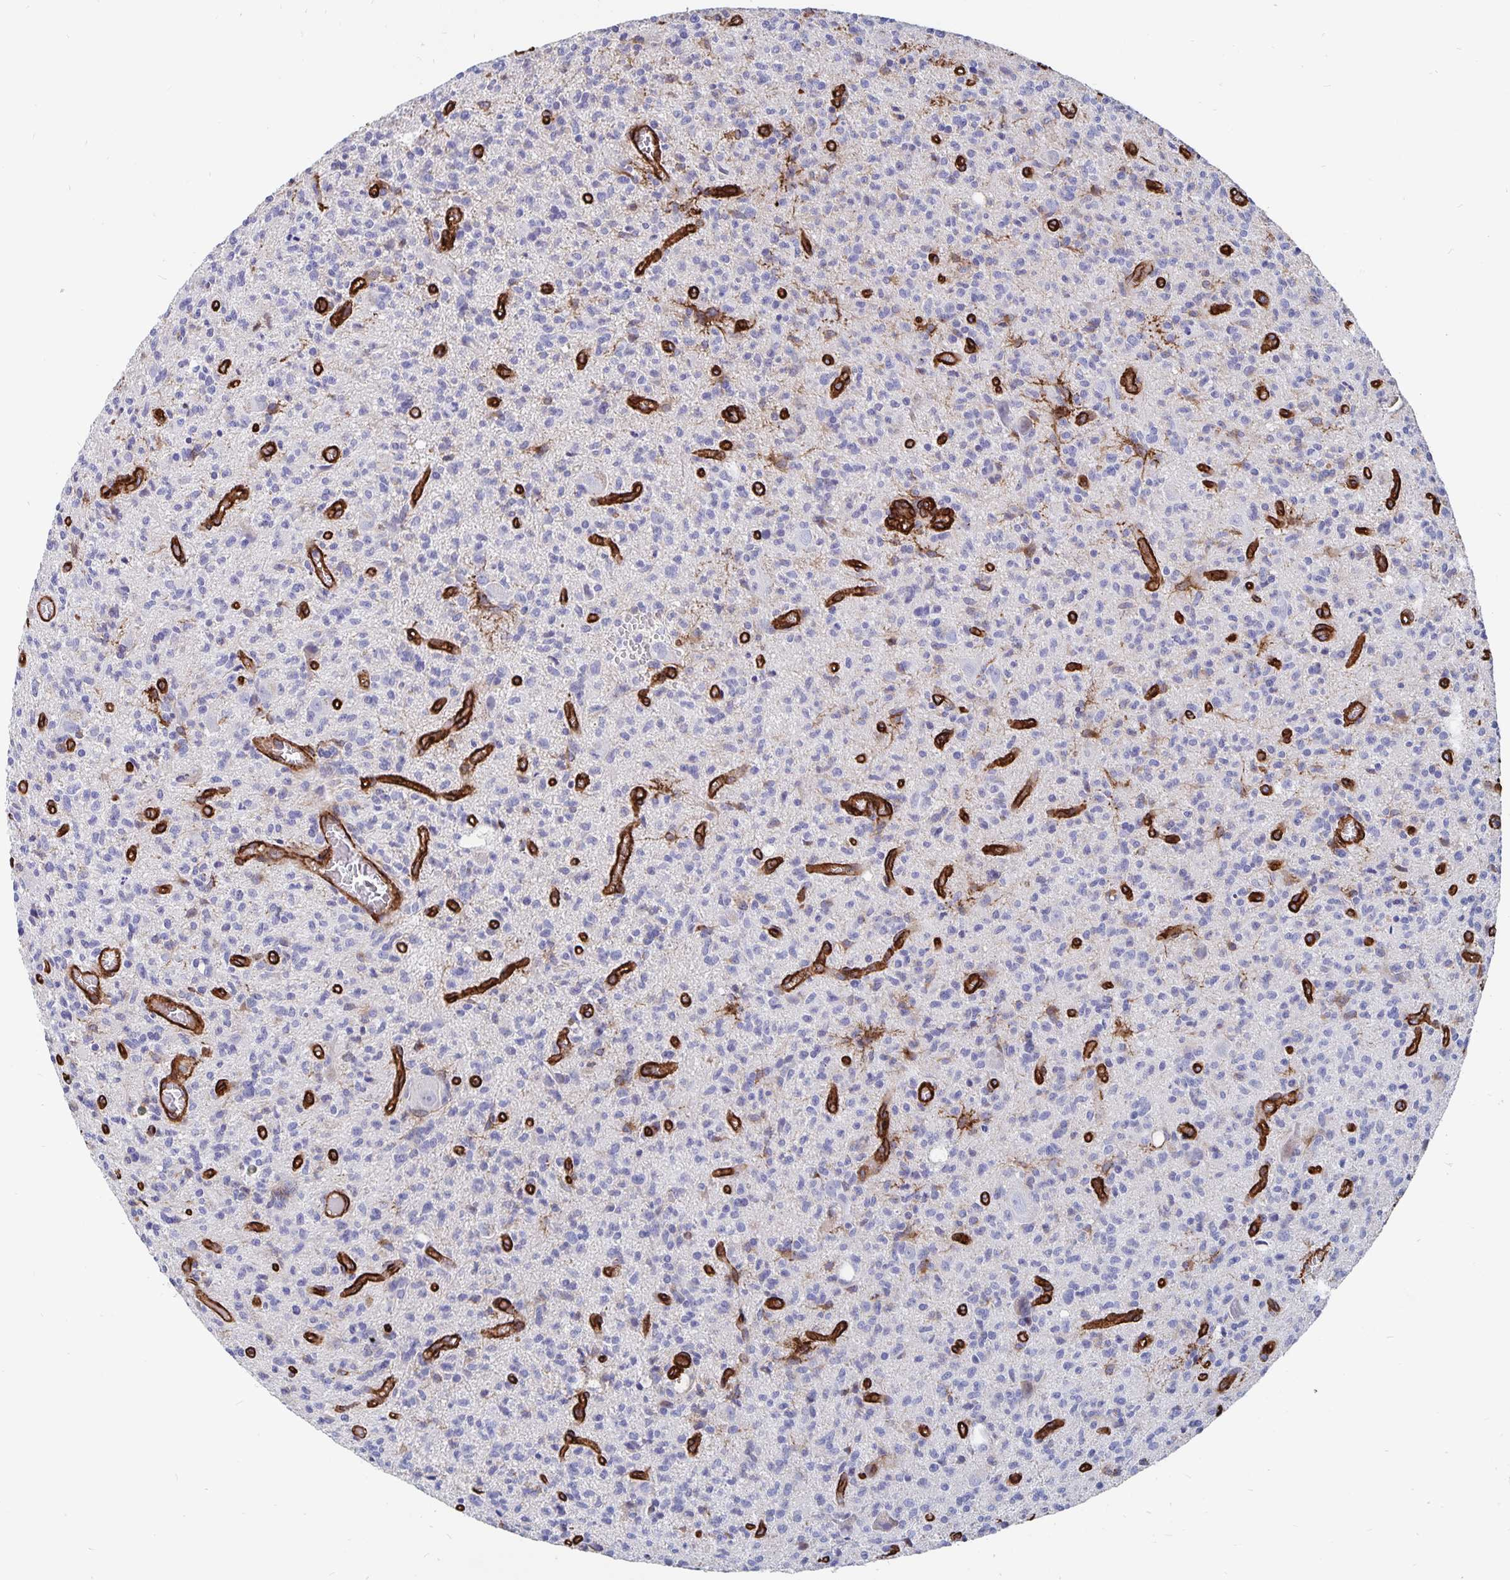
{"staining": {"intensity": "negative", "quantity": "none", "location": "none"}, "tissue": "glioma", "cell_type": "Tumor cells", "image_type": "cancer", "snomed": [{"axis": "morphology", "description": "Glioma, malignant, Low grade"}, {"axis": "topography", "description": "Brain"}], "caption": "A high-resolution micrograph shows IHC staining of low-grade glioma (malignant), which shows no significant positivity in tumor cells.", "gene": "DCHS2", "patient": {"sex": "male", "age": 64}}